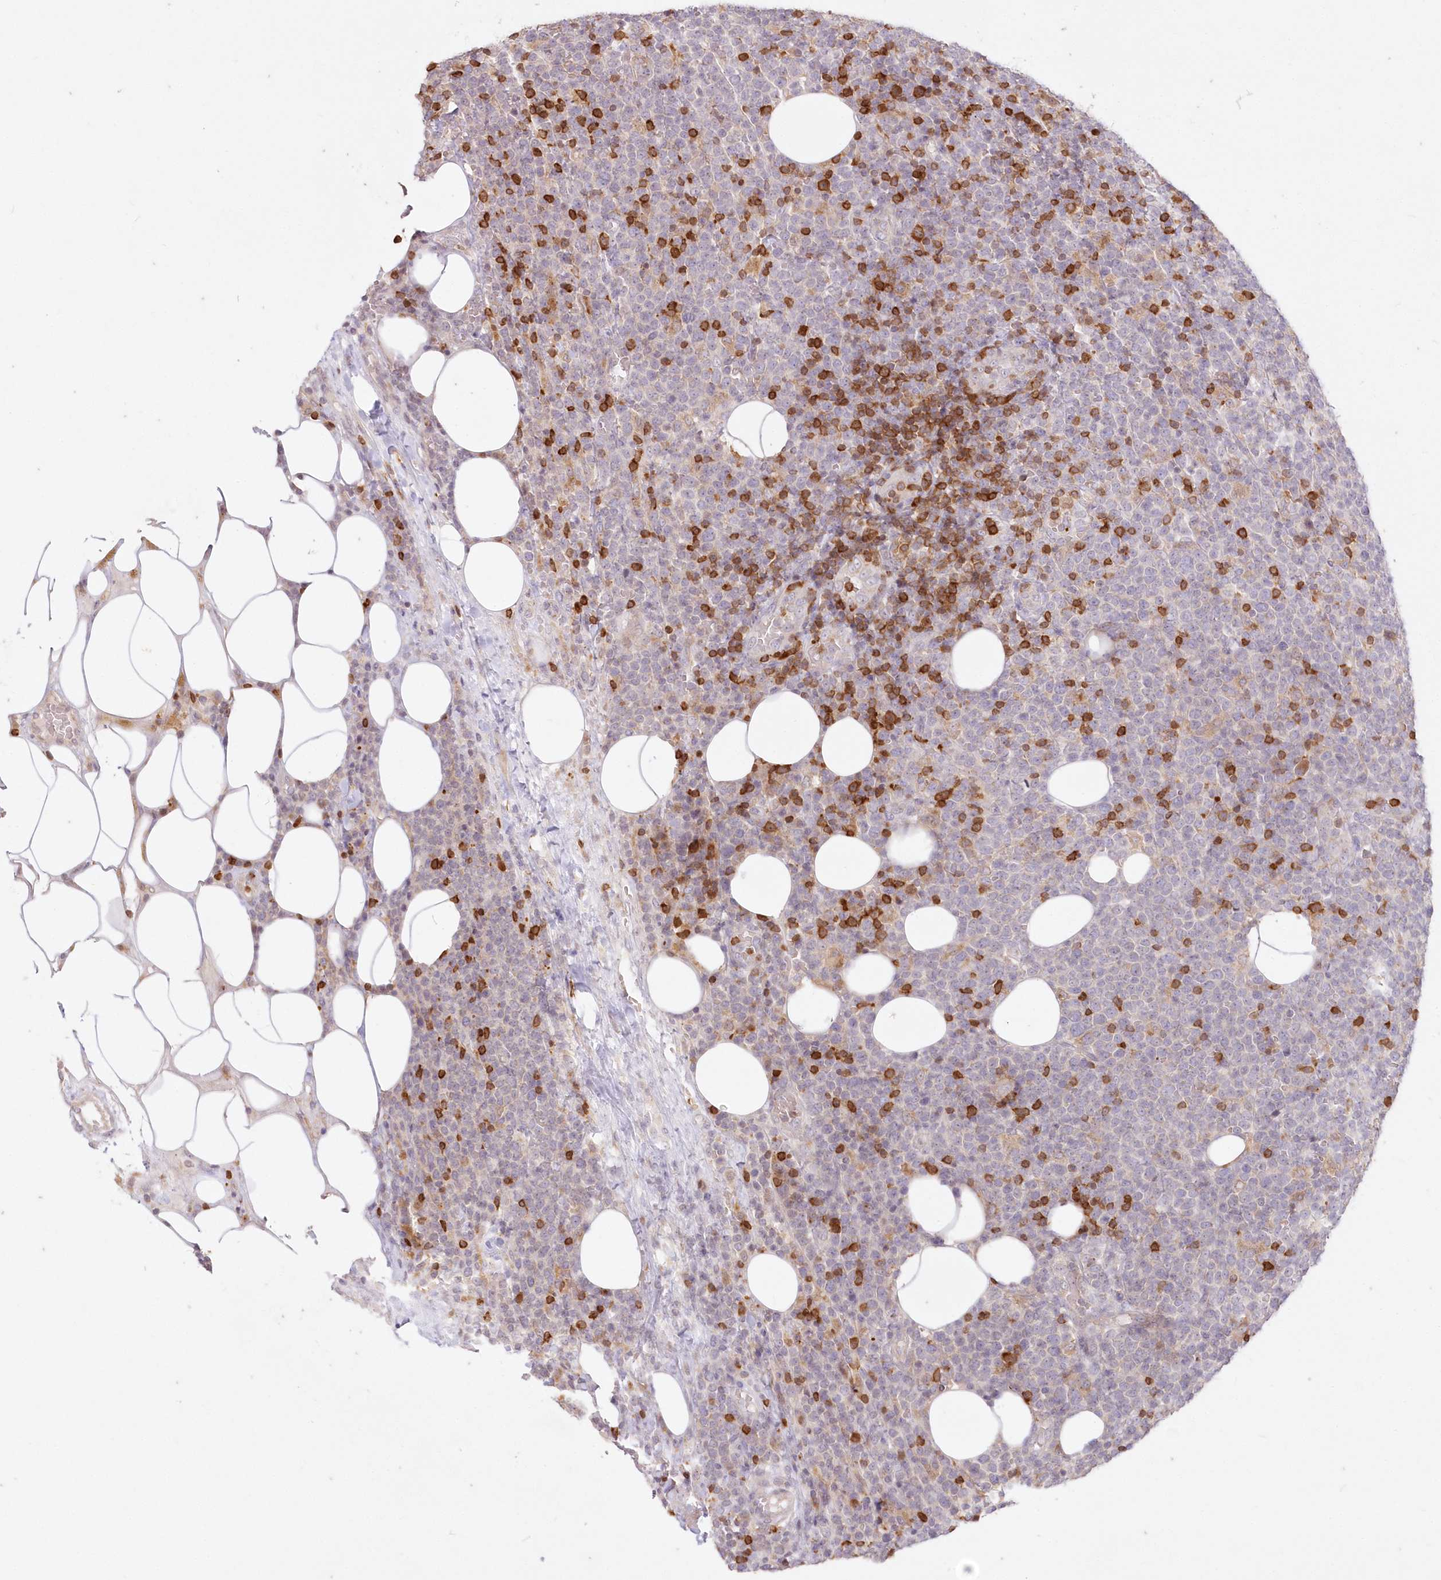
{"staining": {"intensity": "negative", "quantity": "none", "location": "none"}, "tissue": "lymphoma", "cell_type": "Tumor cells", "image_type": "cancer", "snomed": [{"axis": "morphology", "description": "Malignant lymphoma, non-Hodgkin's type, High grade"}, {"axis": "topography", "description": "Lymph node"}], "caption": "DAB (3,3'-diaminobenzidine) immunohistochemical staining of human malignant lymphoma, non-Hodgkin's type (high-grade) reveals no significant staining in tumor cells.", "gene": "MTMR3", "patient": {"sex": "male", "age": 61}}